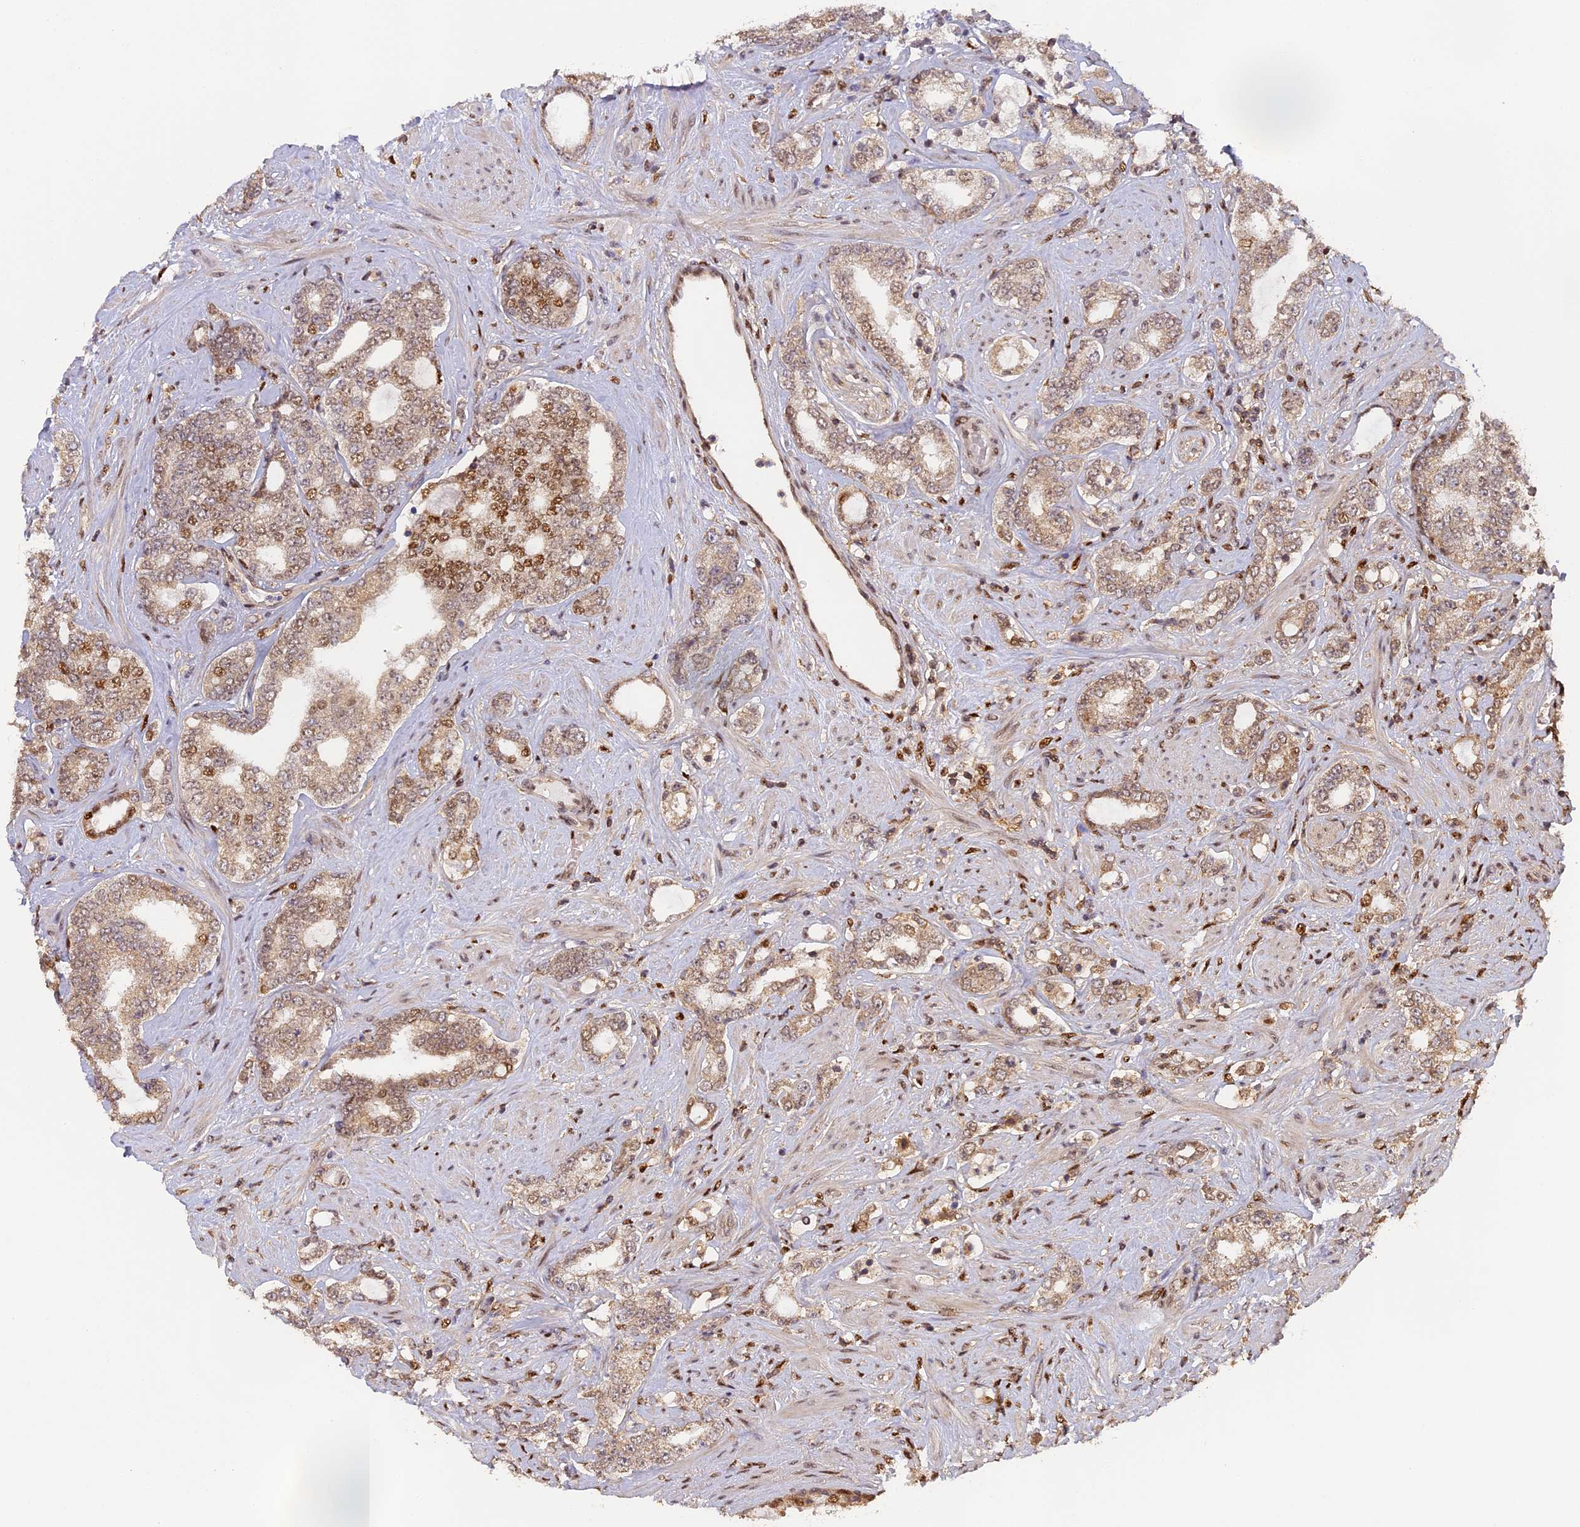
{"staining": {"intensity": "moderate", "quantity": "25%-75%", "location": "cytoplasmic/membranous,nuclear"}, "tissue": "prostate cancer", "cell_type": "Tumor cells", "image_type": "cancer", "snomed": [{"axis": "morphology", "description": "Adenocarcinoma, High grade"}, {"axis": "topography", "description": "Prostate"}], "caption": "Immunohistochemistry of human prostate adenocarcinoma (high-grade) reveals medium levels of moderate cytoplasmic/membranous and nuclear positivity in about 25%-75% of tumor cells.", "gene": "MYBL2", "patient": {"sex": "male", "age": 64}}